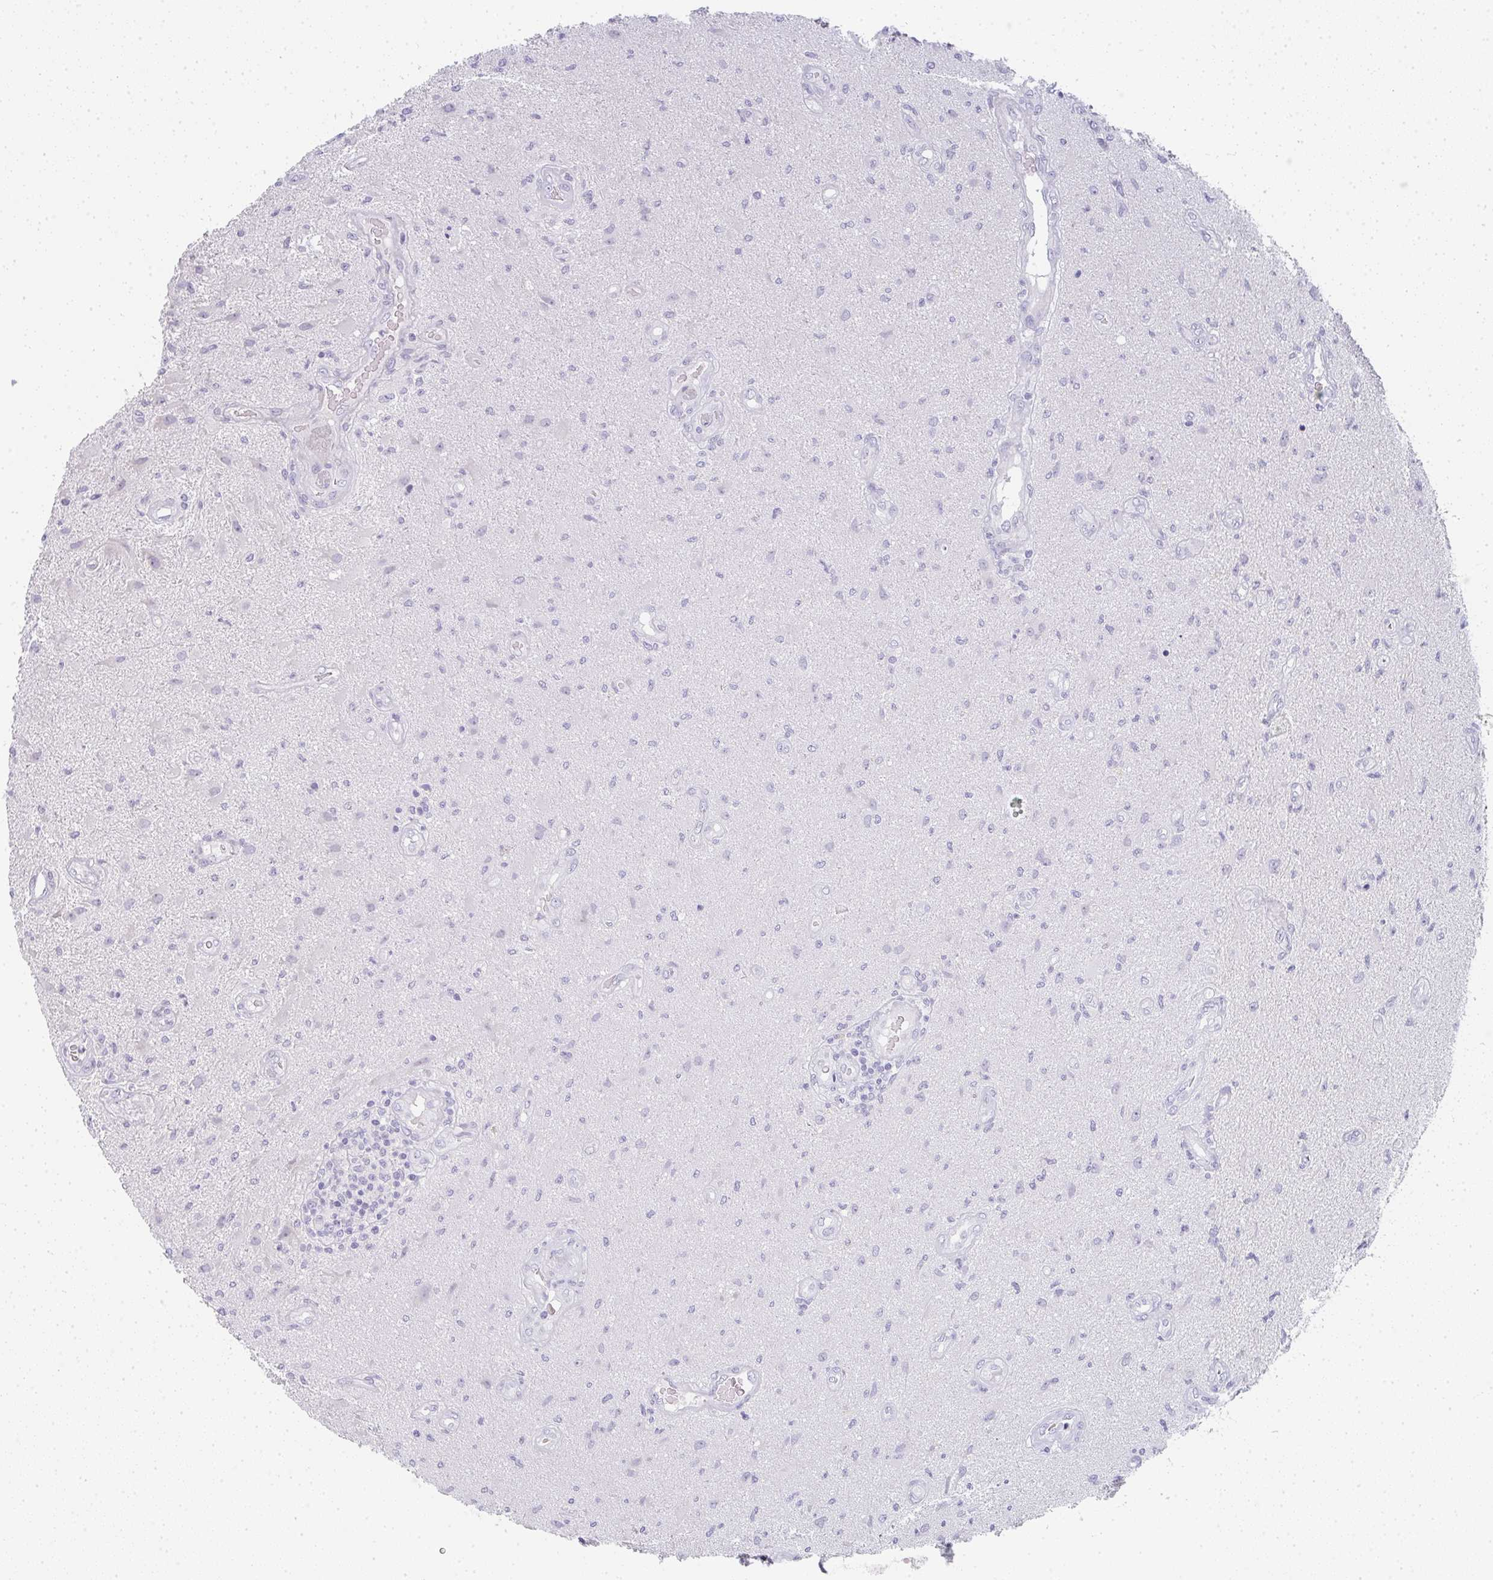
{"staining": {"intensity": "negative", "quantity": "none", "location": "none"}, "tissue": "glioma", "cell_type": "Tumor cells", "image_type": "cancer", "snomed": [{"axis": "morphology", "description": "Glioma, malignant, High grade"}, {"axis": "topography", "description": "Brain"}], "caption": "This is a image of IHC staining of malignant glioma (high-grade), which shows no positivity in tumor cells.", "gene": "NEU2", "patient": {"sex": "male", "age": 67}}